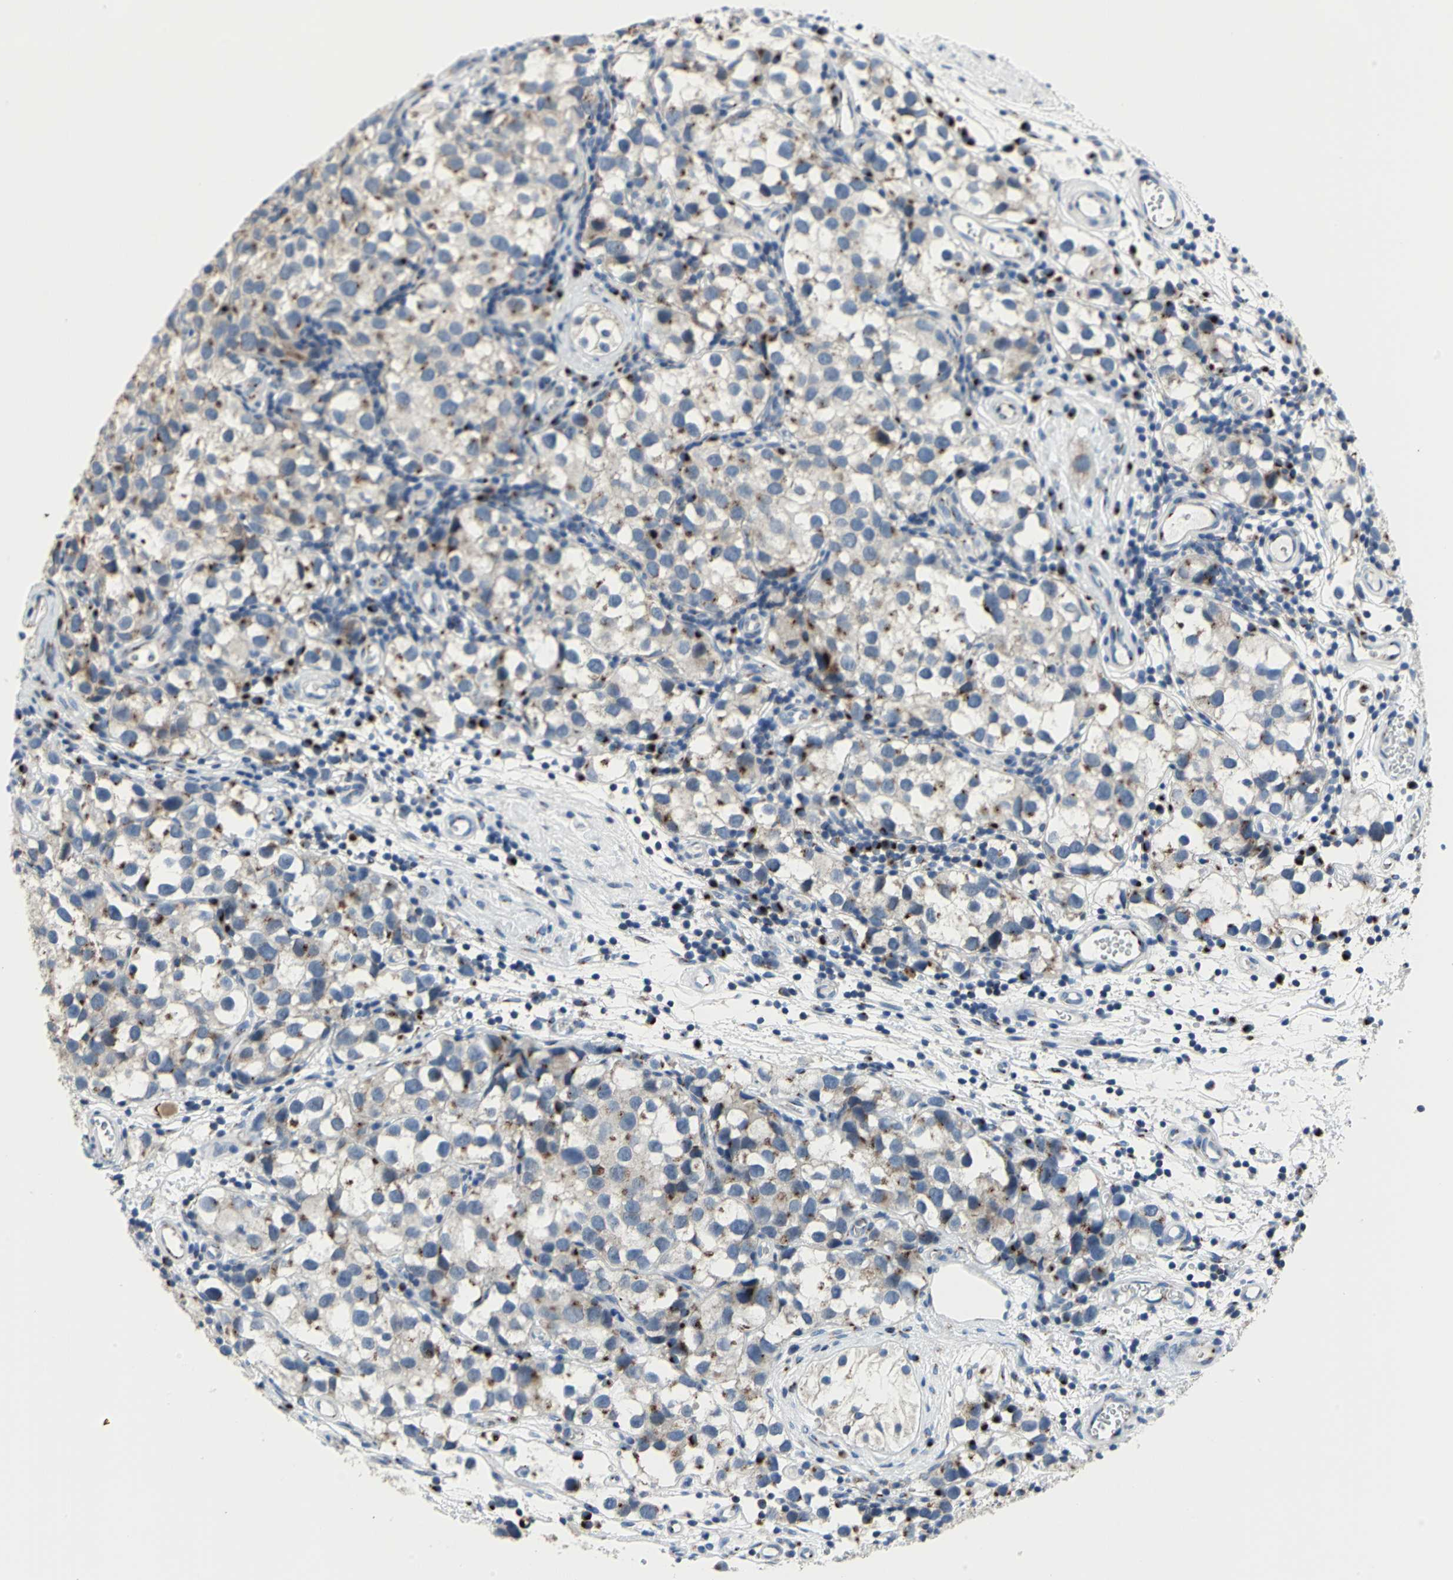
{"staining": {"intensity": "moderate", "quantity": "25%-75%", "location": "cytoplasmic/membranous"}, "tissue": "testis cancer", "cell_type": "Tumor cells", "image_type": "cancer", "snomed": [{"axis": "morphology", "description": "Seminoma, NOS"}, {"axis": "topography", "description": "Testis"}], "caption": "The micrograph shows immunohistochemical staining of testis seminoma. There is moderate cytoplasmic/membranous staining is identified in approximately 25%-75% of tumor cells.", "gene": "GPR3", "patient": {"sex": "male", "age": 39}}